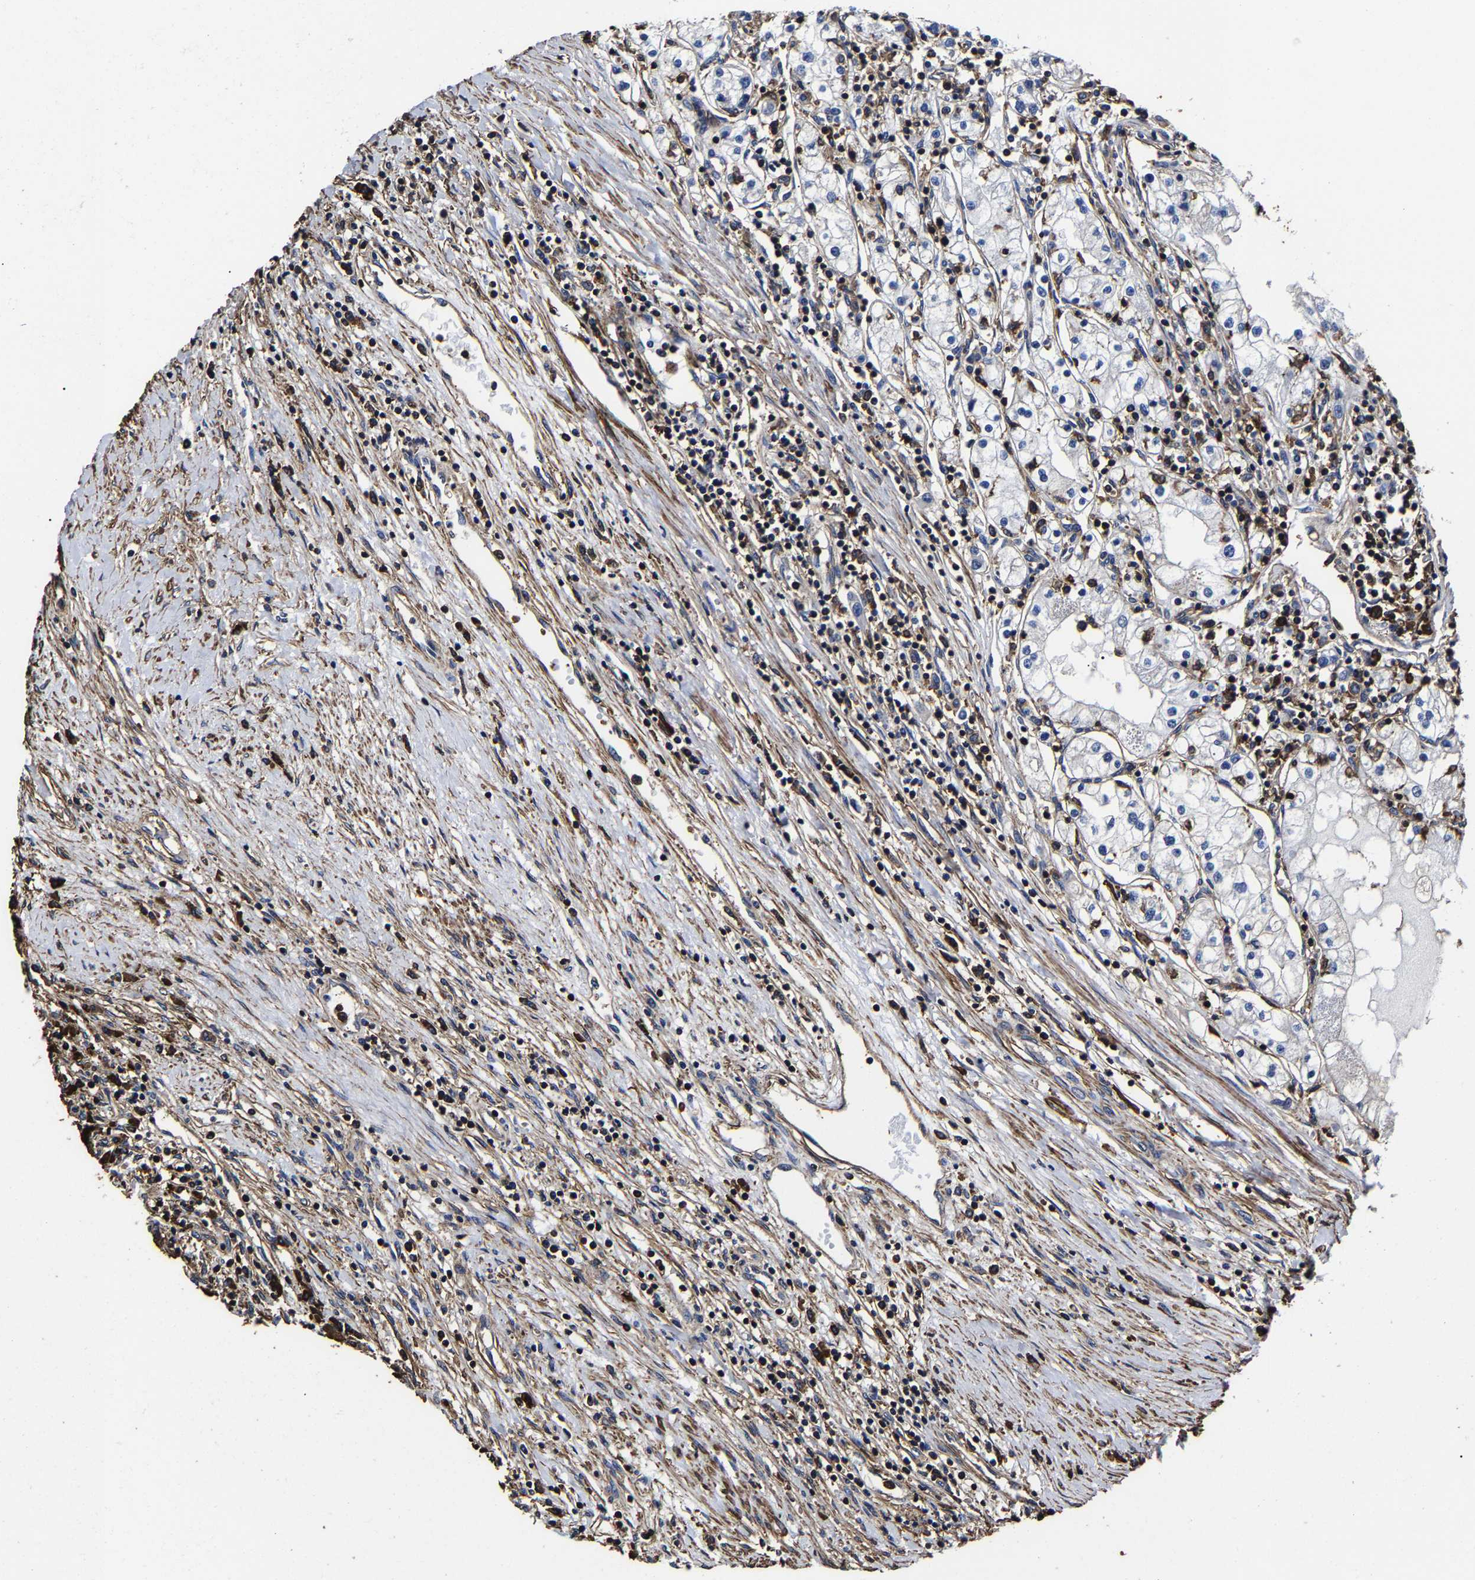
{"staining": {"intensity": "weak", "quantity": ">75%", "location": "cytoplasmic/membranous"}, "tissue": "renal cancer", "cell_type": "Tumor cells", "image_type": "cancer", "snomed": [{"axis": "morphology", "description": "Adenocarcinoma, NOS"}, {"axis": "topography", "description": "Kidney"}], "caption": "Brown immunohistochemical staining in human renal adenocarcinoma reveals weak cytoplasmic/membranous positivity in about >75% of tumor cells.", "gene": "SSH3", "patient": {"sex": "male", "age": 68}}